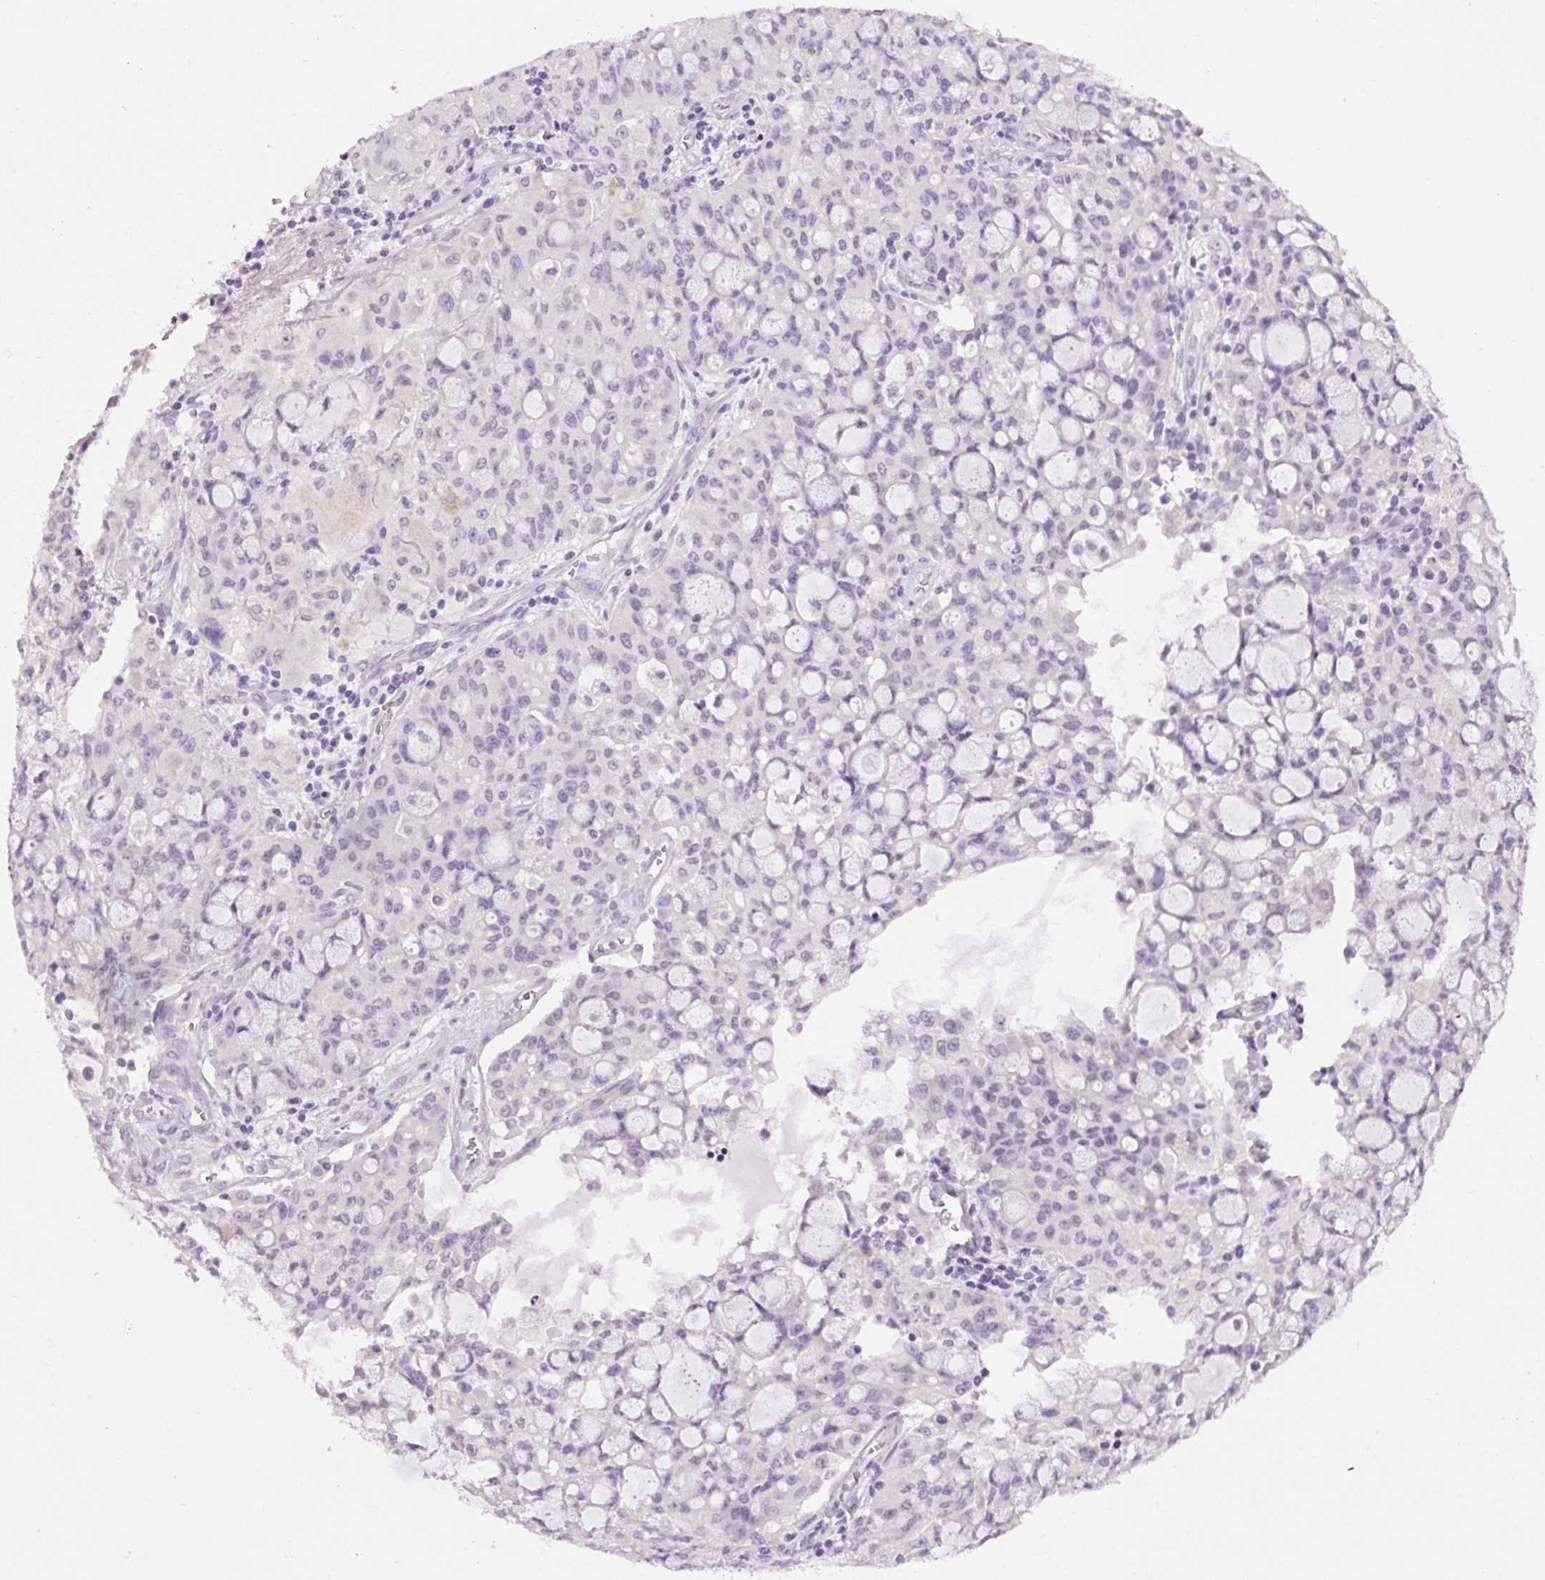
{"staining": {"intensity": "negative", "quantity": "none", "location": "none"}, "tissue": "lung cancer", "cell_type": "Tumor cells", "image_type": "cancer", "snomed": [{"axis": "morphology", "description": "Adenocarcinoma, NOS"}, {"axis": "topography", "description": "Lung"}], "caption": "DAB (3,3'-diaminobenzidine) immunohistochemical staining of adenocarcinoma (lung) demonstrates no significant positivity in tumor cells.", "gene": "GCG", "patient": {"sex": "female", "age": 44}}